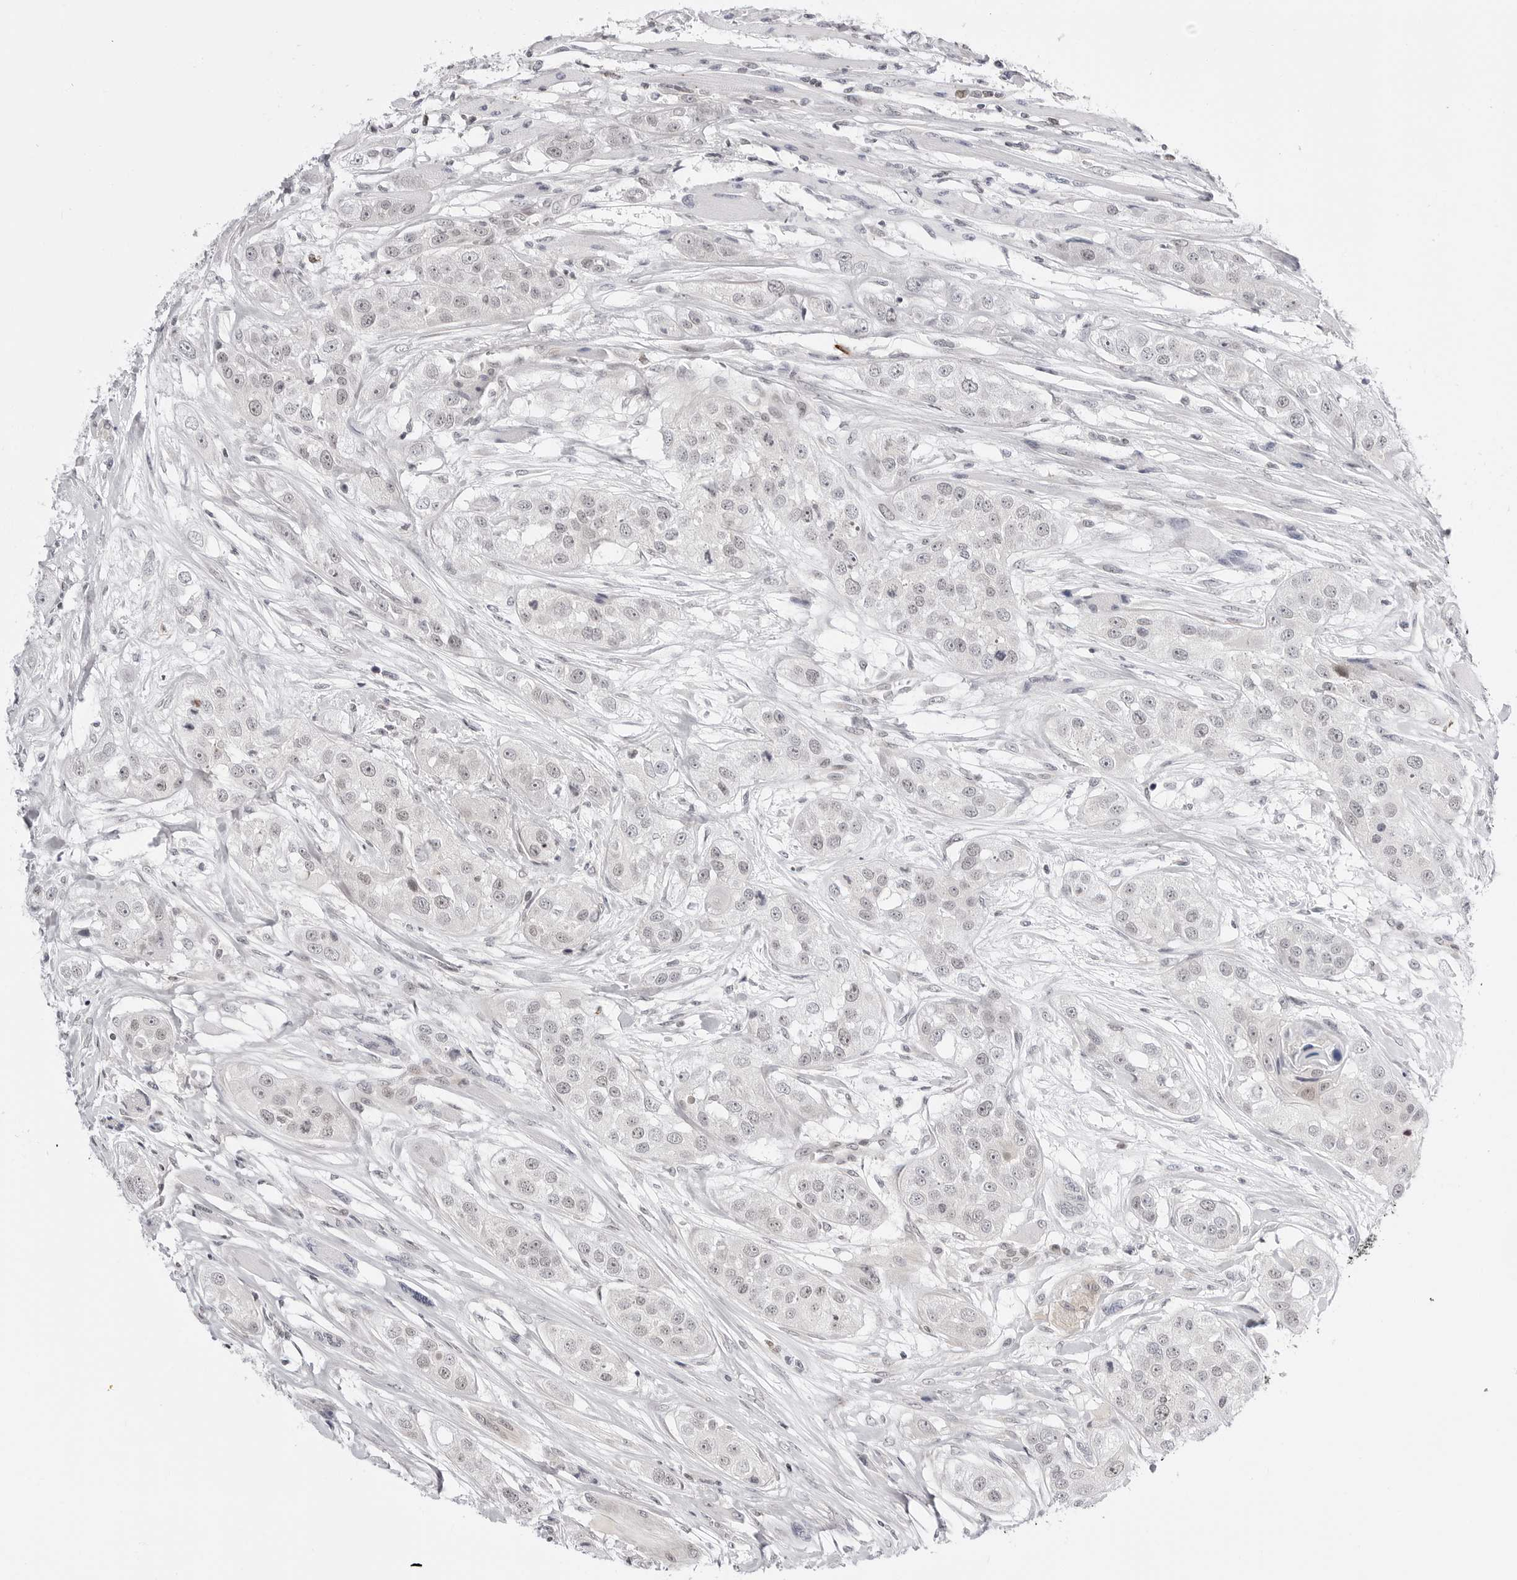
{"staining": {"intensity": "negative", "quantity": "none", "location": "none"}, "tissue": "head and neck cancer", "cell_type": "Tumor cells", "image_type": "cancer", "snomed": [{"axis": "morphology", "description": "Normal tissue, NOS"}, {"axis": "morphology", "description": "Squamous cell carcinoma, NOS"}, {"axis": "topography", "description": "Skeletal muscle"}, {"axis": "topography", "description": "Head-Neck"}], "caption": "IHC image of human head and neck cancer stained for a protein (brown), which shows no expression in tumor cells.", "gene": "PPP2R5C", "patient": {"sex": "male", "age": 51}}